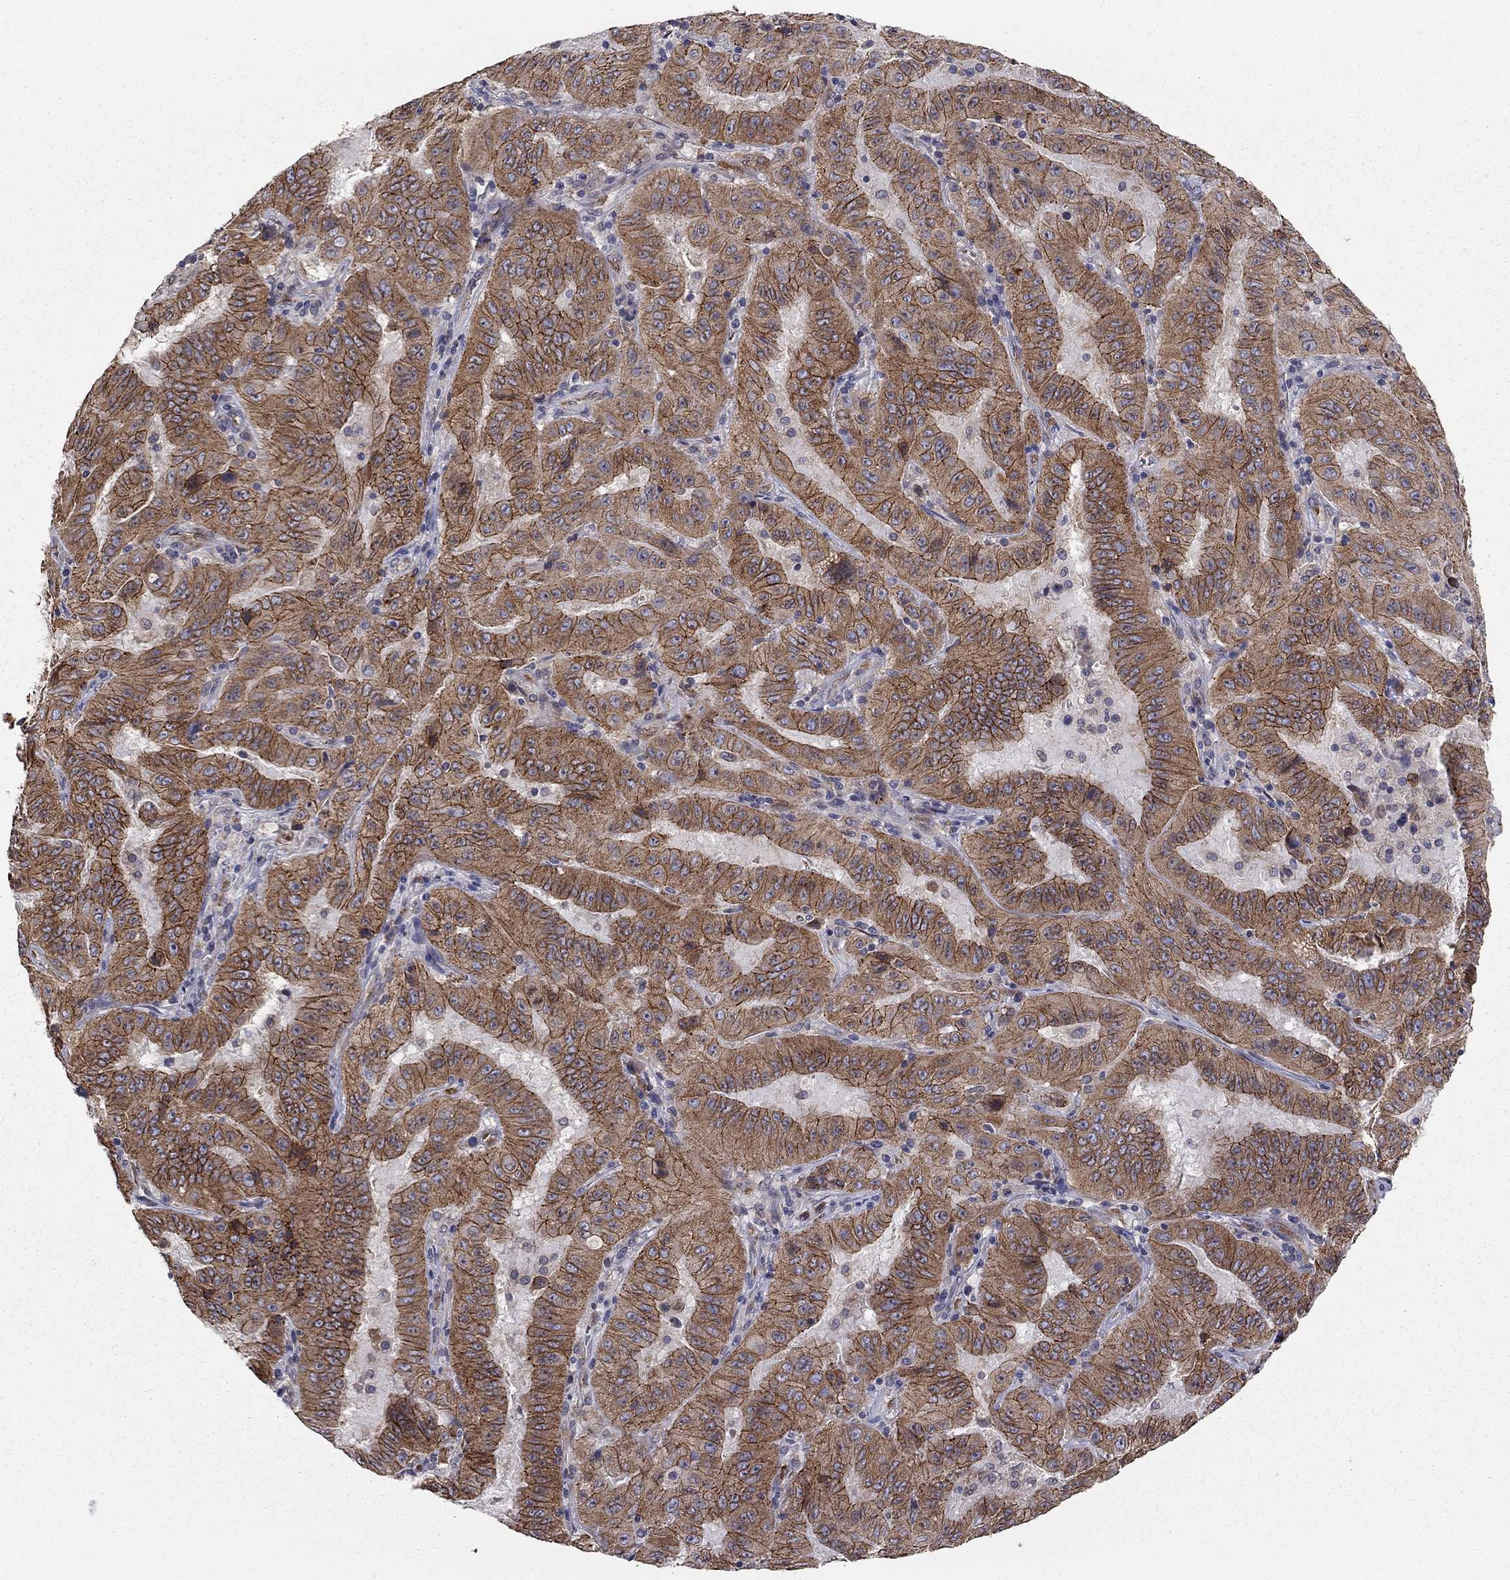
{"staining": {"intensity": "strong", "quantity": "25%-75%", "location": "cytoplasmic/membranous"}, "tissue": "pancreatic cancer", "cell_type": "Tumor cells", "image_type": "cancer", "snomed": [{"axis": "morphology", "description": "Adenocarcinoma, NOS"}, {"axis": "topography", "description": "Pancreas"}], "caption": "Immunohistochemistry micrograph of neoplastic tissue: human pancreatic adenocarcinoma stained using immunohistochemistry (IHC) shows high levels of strong protein expression localized specifically in the cytoplasmic/membranous of tumor cells, appearing as a cytoplasmic/membranous brown color.", "gene": "YIF1A", "patient": {"sex": "male", "age": 63}}